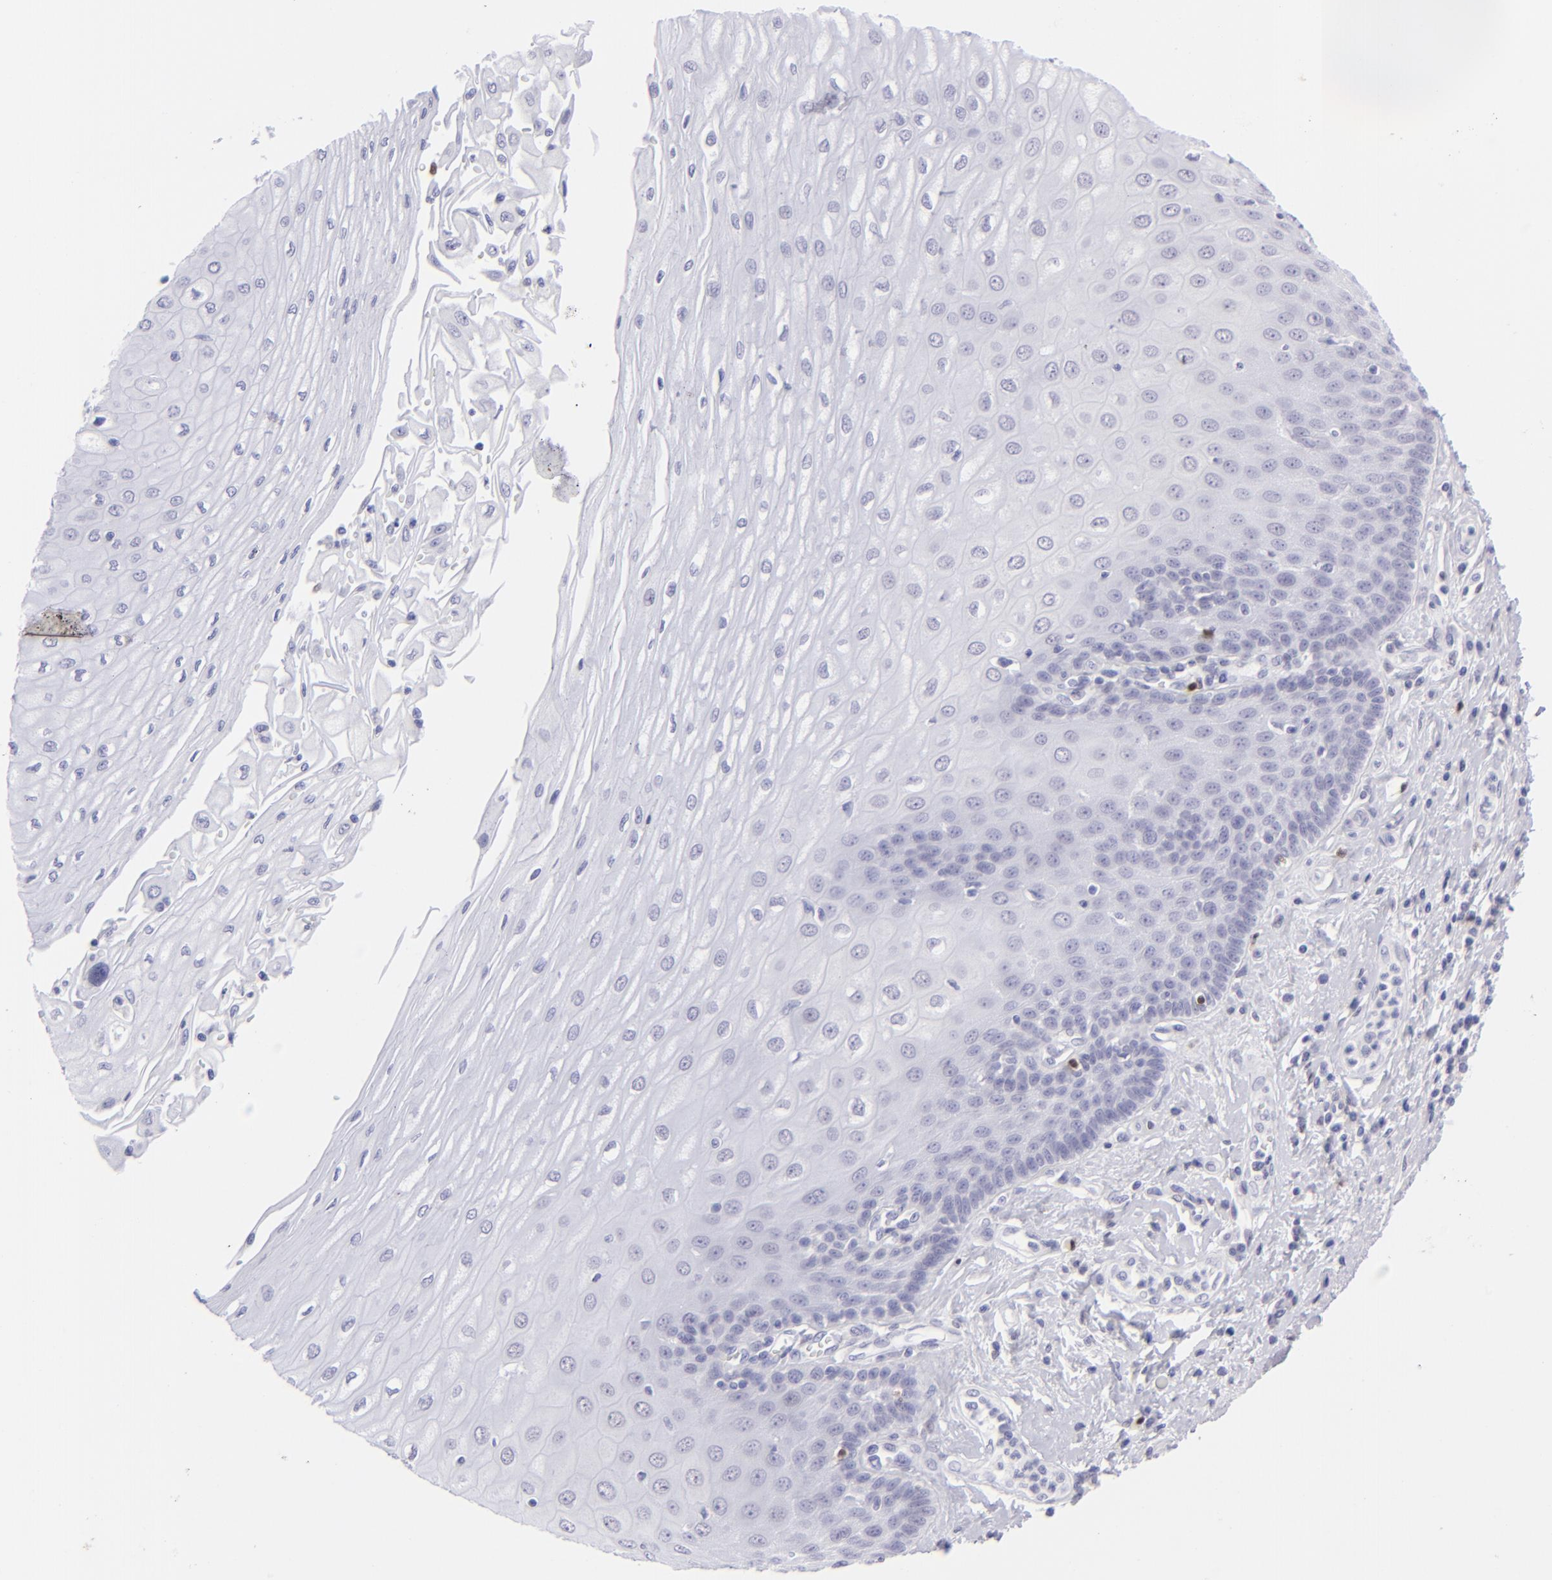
{"staining": {"intensity": "negative", "quantity": "none", "location": "none"}, "tissue": "esophagus", "cell_type": "Squamous epithelial cells", "image_type": "normal", "snomed": [{"axis": "morphology", "description": "Normal tissue, NOS"}, {"axis": "topography", "description": "Esophagus"}], "caption": "The micrograph demonstrates no significant positivity in squamous epithelial cells of esophagus.", "gene": "MITF", "patient": {"sex": "male", "age": 62}}